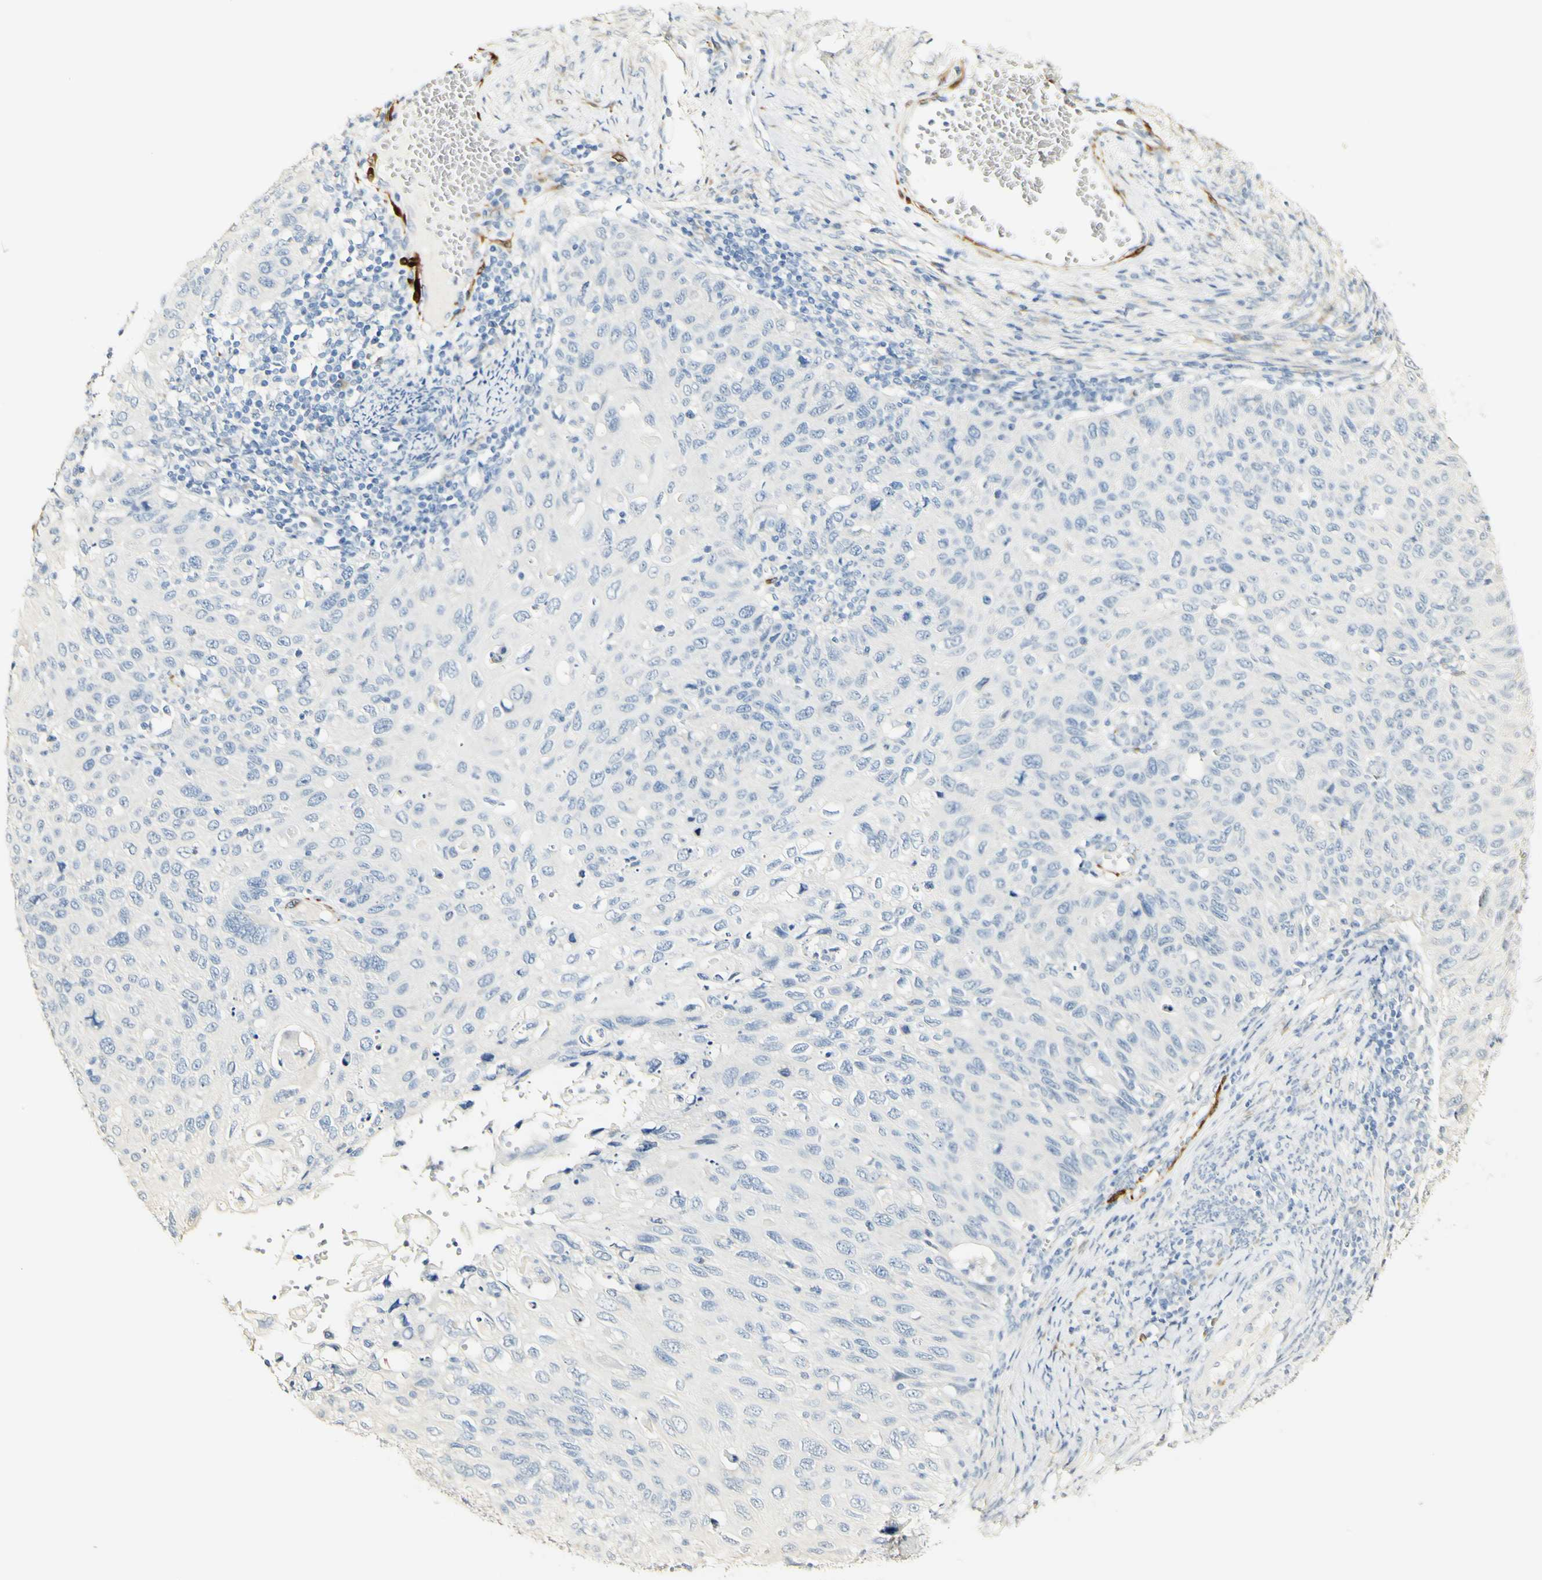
{"staining": {"intensity": "negative", "quantity": "none", "location": "none"}, "tissue": "cervical cancer", "cell_type": "Tumor cells", "image_type": "cancer", "snomed": [{"axis": "morphology", "description": "Squamous cell carcinoma, NOS"}, {"axis": "topography", "description": "Cervix"}], "caption": "The micrograph reveals no staining of tumor cells in cervical cancer (squamous cell carcinoma).", "gene": "FMO3", "patient": {"sex": "female", "age": 70}}